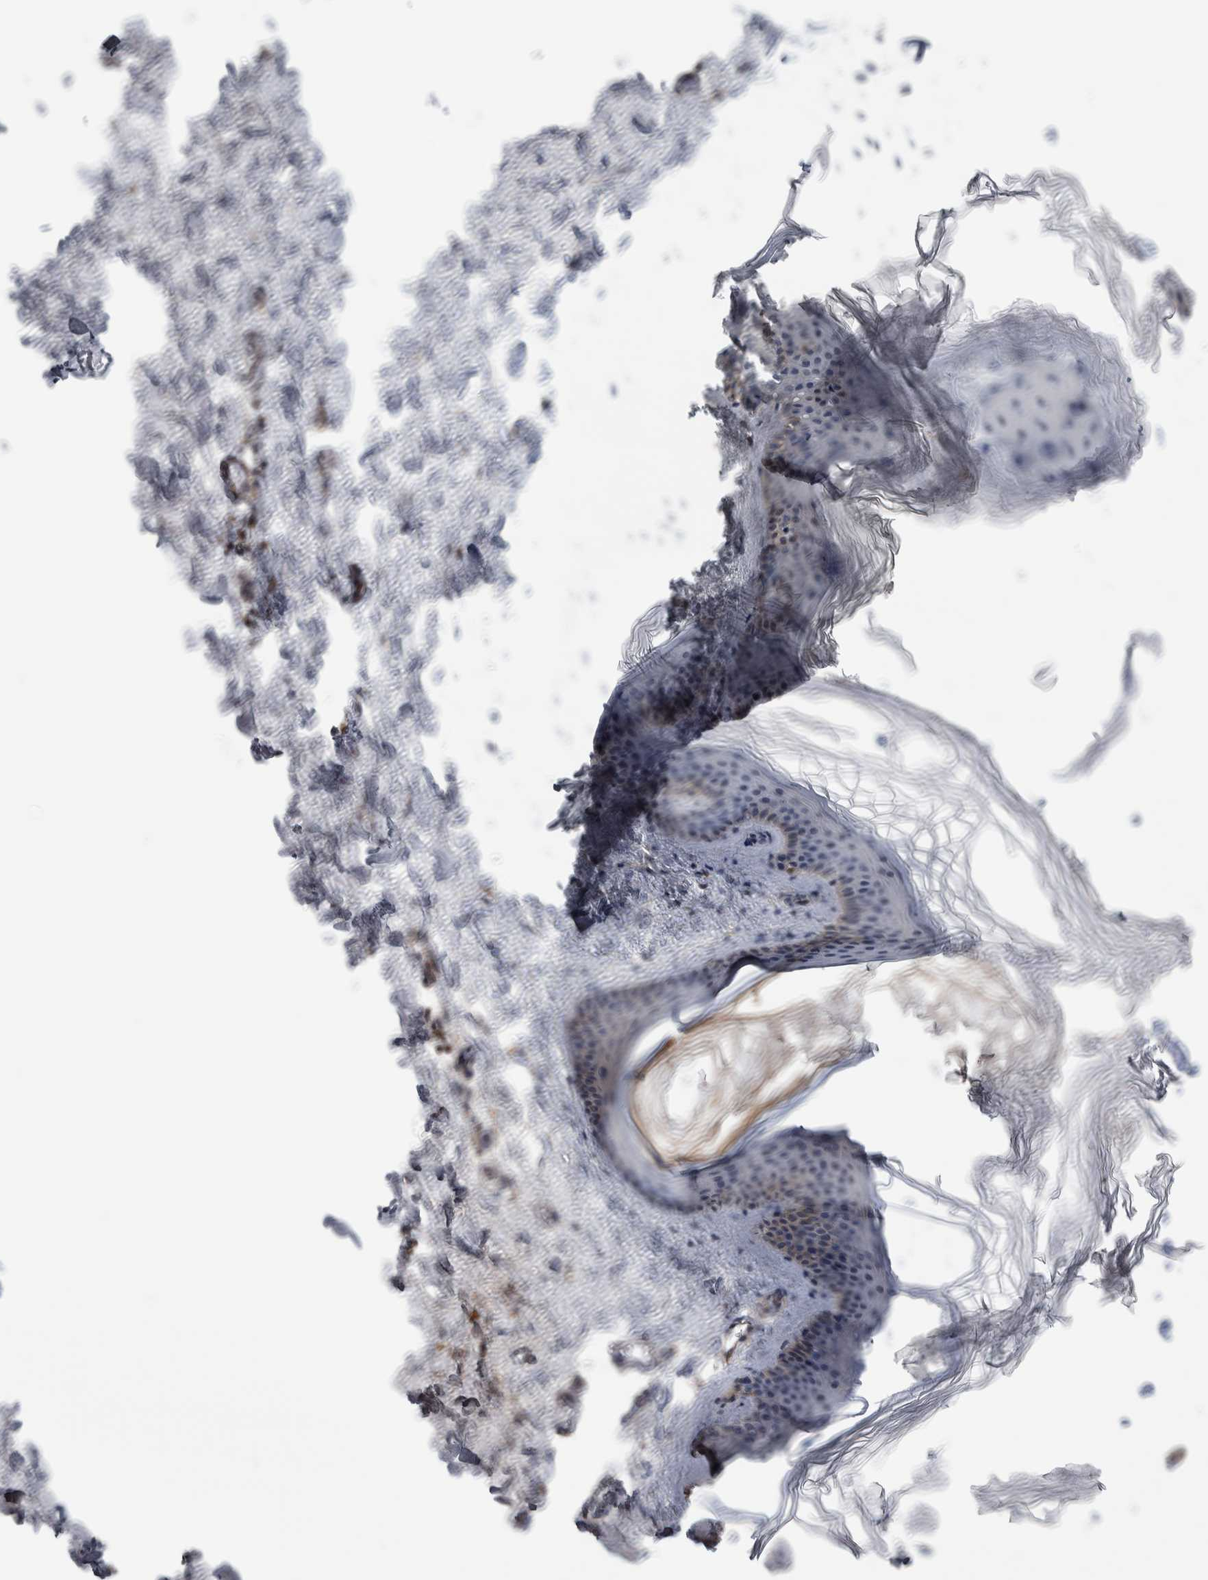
{"staining": {"intensity": "negative", "quantity": "none", "location": "none"}, "tissue": "skin", "cell_type": "Fibroblasts", "image_type": "normal", "snomed": [{"axis": "morphology", "description": "Normal tissue, NOS"}, {"axis": "topography", "description": "Skin"}], "caption": "The photomicrograph reveals no staining of fibroblasts in unremarkable skin.", "gene": "TMEM102", "patient": {"sex": "female", "age": 27}}